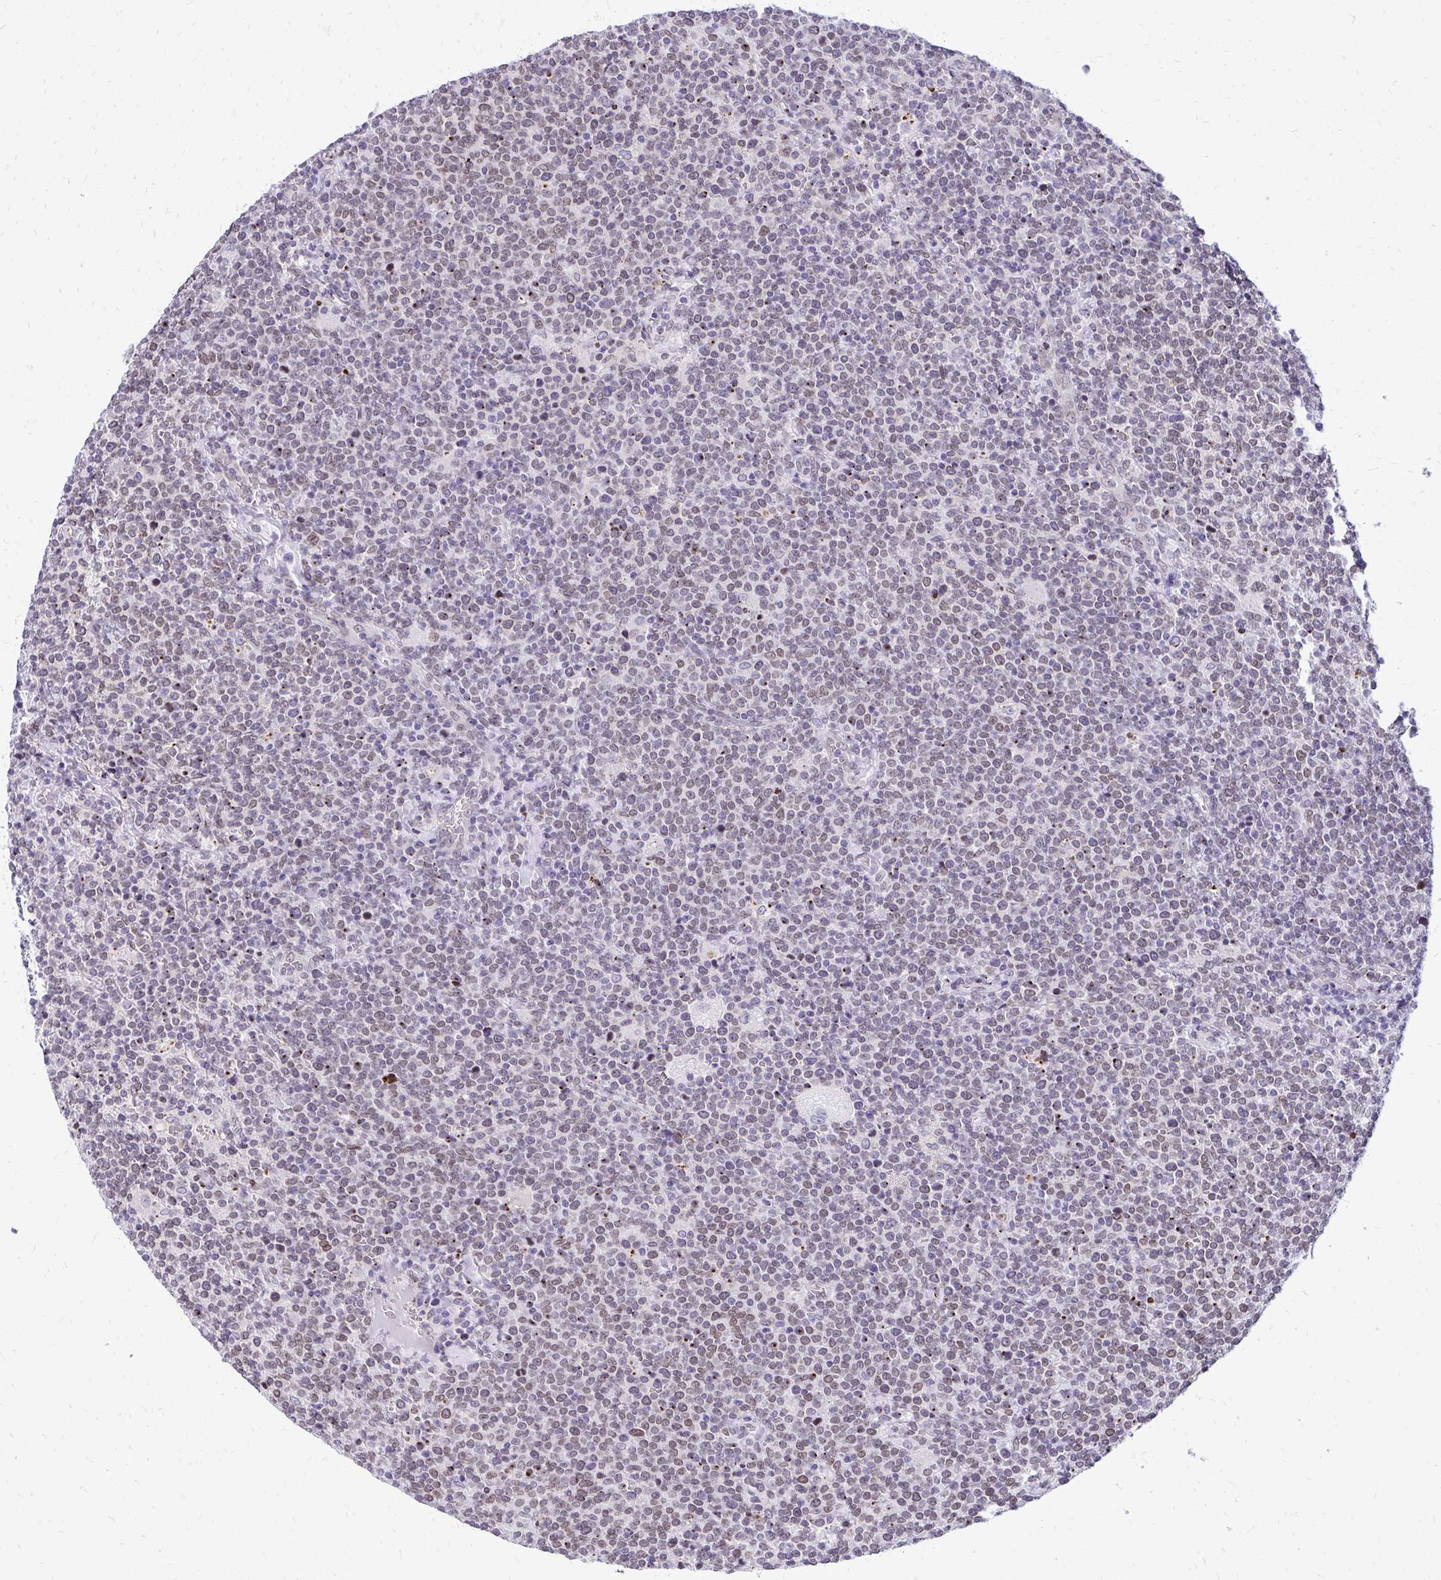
{"staining": {"intensity": "weak", "quantity": "<25%", "location": "cytoplasmic/membranous,nuclear"}, "tissue": "lymphoma", "cell_type": "Tumor cells", "image_type": "cancer", "snomed": [{"axis": "morphology", "description": "Malignant lymphoma, non-Hodgkin's type, High grade"}, {"axis": "topography", "description": "Lymph node"}], "caption": "Image shows no significant protein positivity in tumor cells of malignant lymphoma, non-Hodgkin's type (high-grade). (Stains: DAB IHC with hematoxylin counter stain, Microscopy: brightfield microscopy at high magnification).", "gene": "BANF1", "patient": {"sex": "male", "age": 61}}